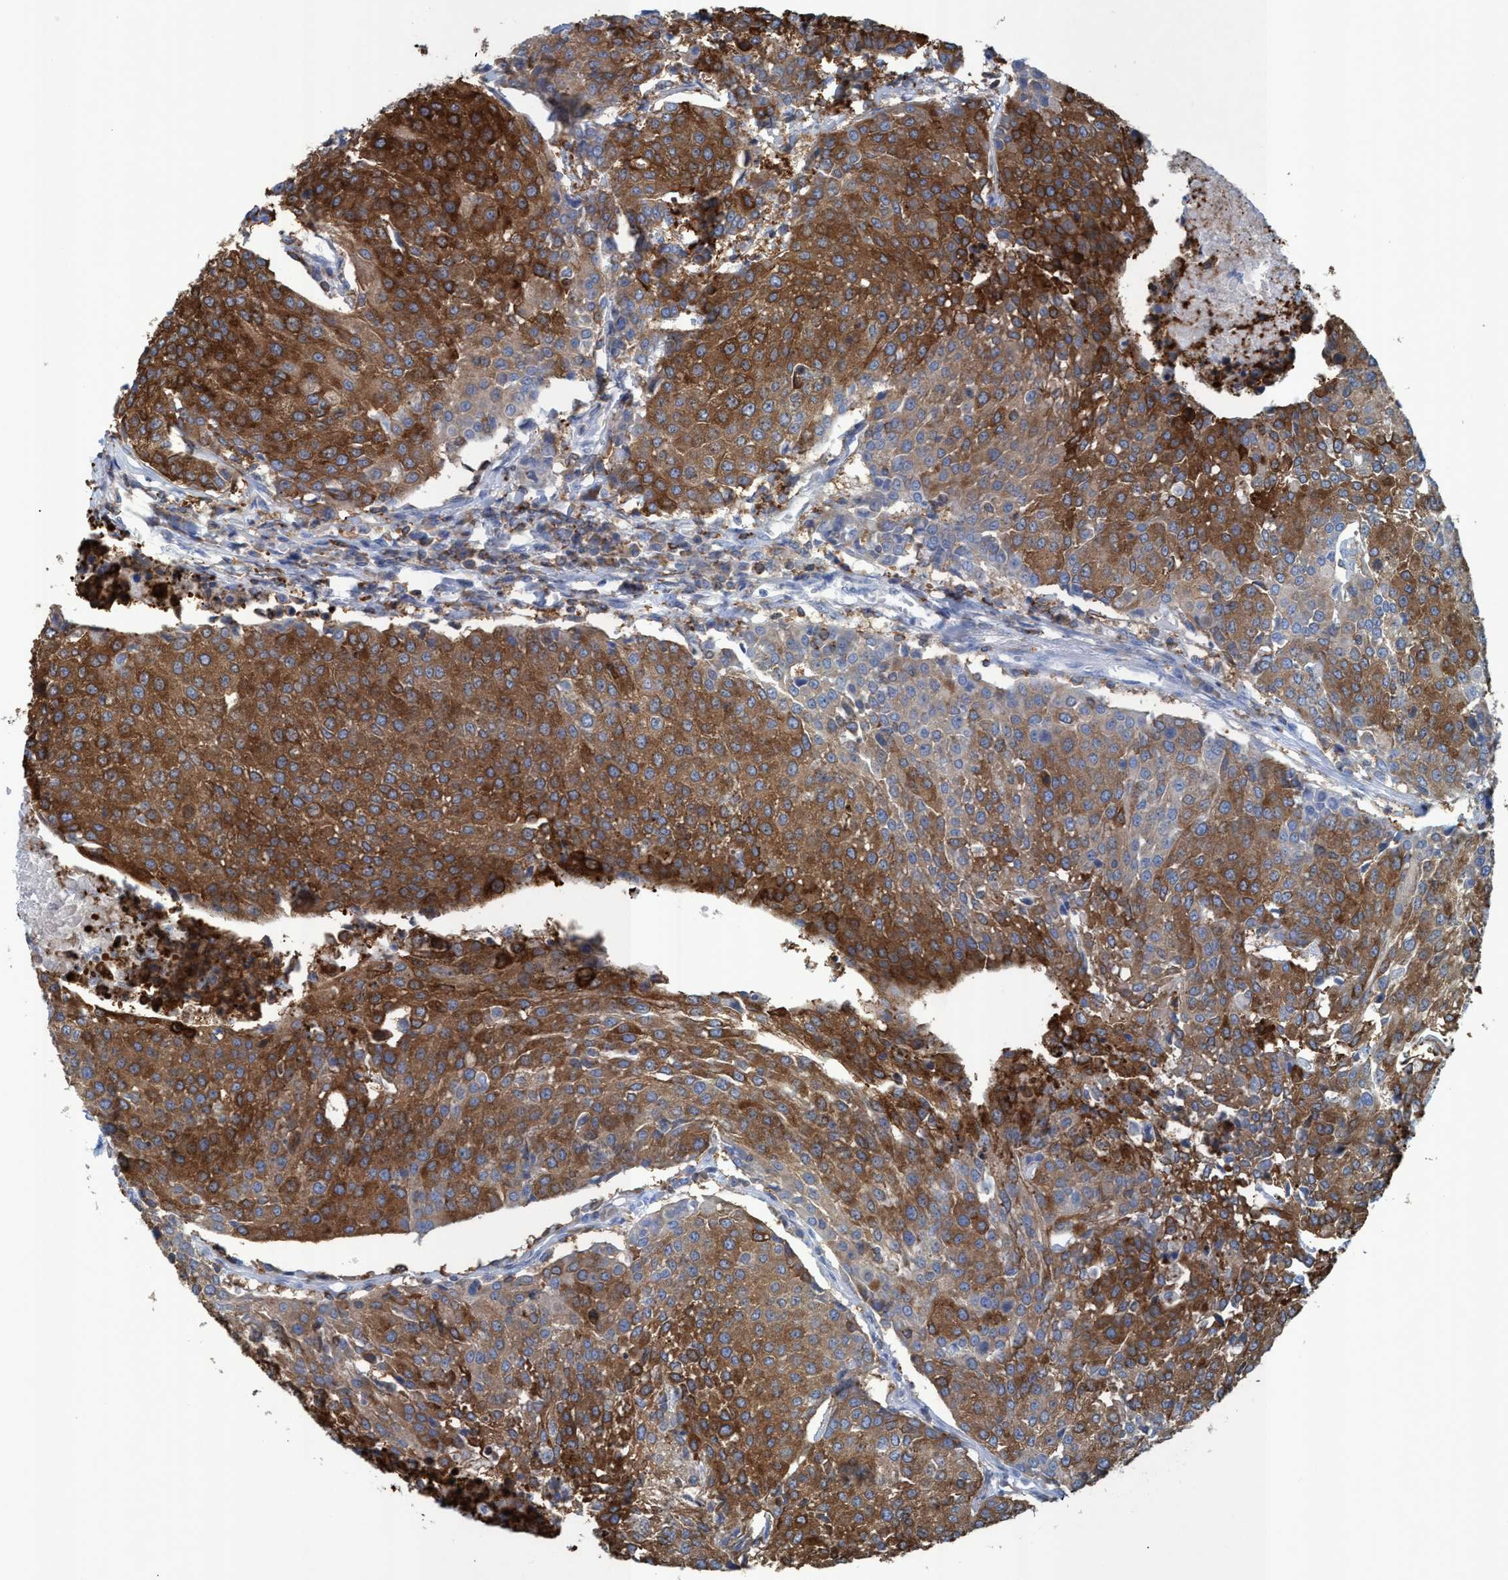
{"staining": {"intensity": "strong", "quantity": ">75%", "location": "cytoplasmic/membranous"}, "tissue": "urothelial cancer", "cell_type": "Tumor cells", "image_type": "cancer", "snomed": [{"axis": "morphology", "description": "Urothelial carcinoma, High grade"}, {"axis": "topography", "description": "Urinary bladder"}], "caption": "The image demonstrates staining of urothelial cancer, revealing strong cytoplasmic/membranous protein staining (brown color) within tumor cells. (Stains: DAB (3,3'-diaminobenzidine) in brown, nuclei in blue, Microscopy: brightfield microscopy at high magnification).", "gene": "EZR", "patient": {"sex": "female", "age": 85}}